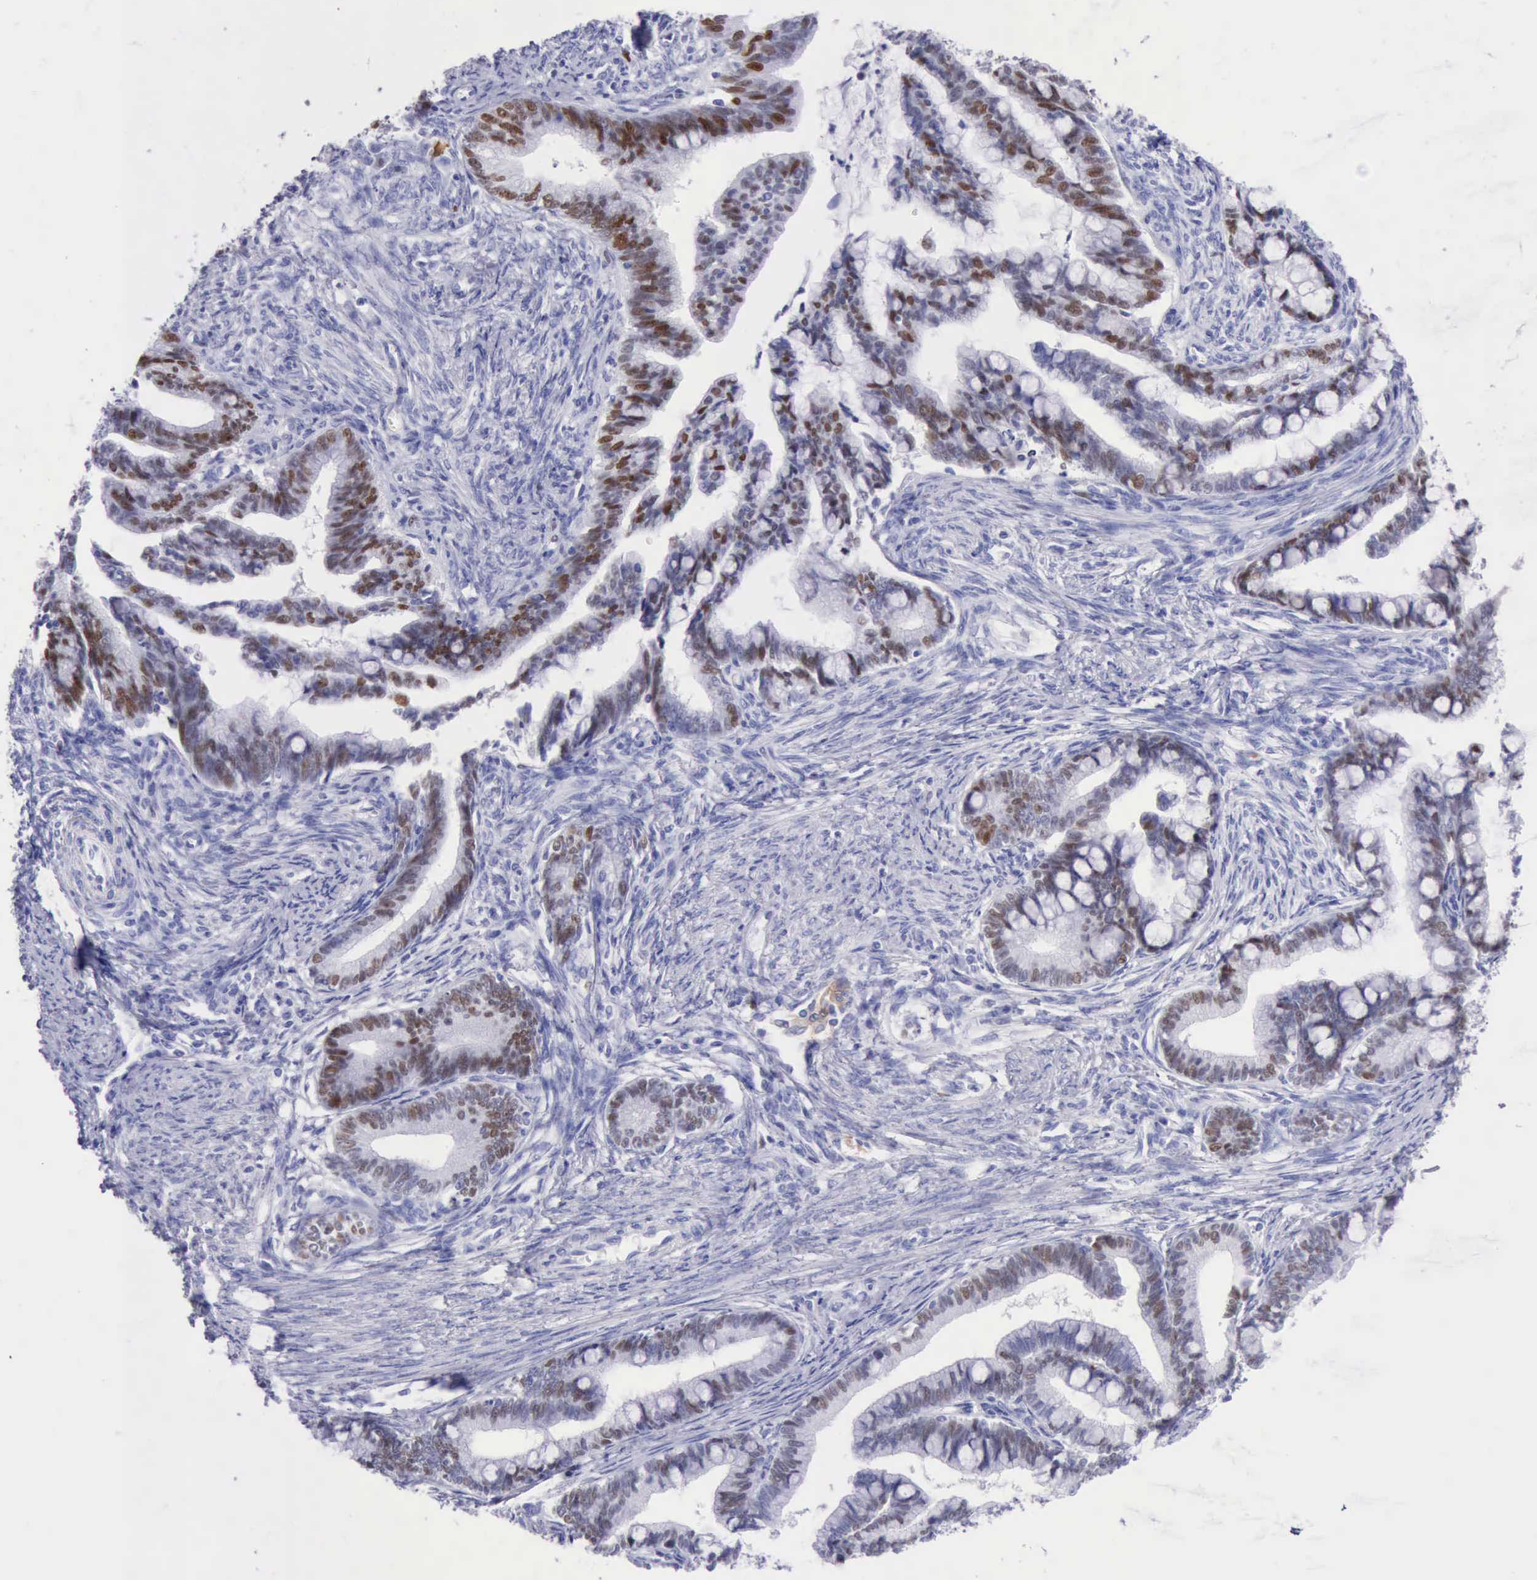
{"staining": {"intensity": "strong", "quantity": ">75%", "location": "nuclear"}, "tissue": "cervical cancer", "cell_type": "Tumor cells", "image_type": "cancer", "snomed": [{"axis": "morphology", "description": "Adenocarcinoma, NOS"}, {"axis": "topography", "description": "Cervix"}], "caption": "This image displays cervical adenocarcinoma stained with immunohistochemistry (IHC) to label a protein in brown. The nuclear of tumor cells show strong positivity for the protein. Nuclei are counter-stained blue.", "gene": "MCM2", "patient": {"sex": "female", "age": 36}}